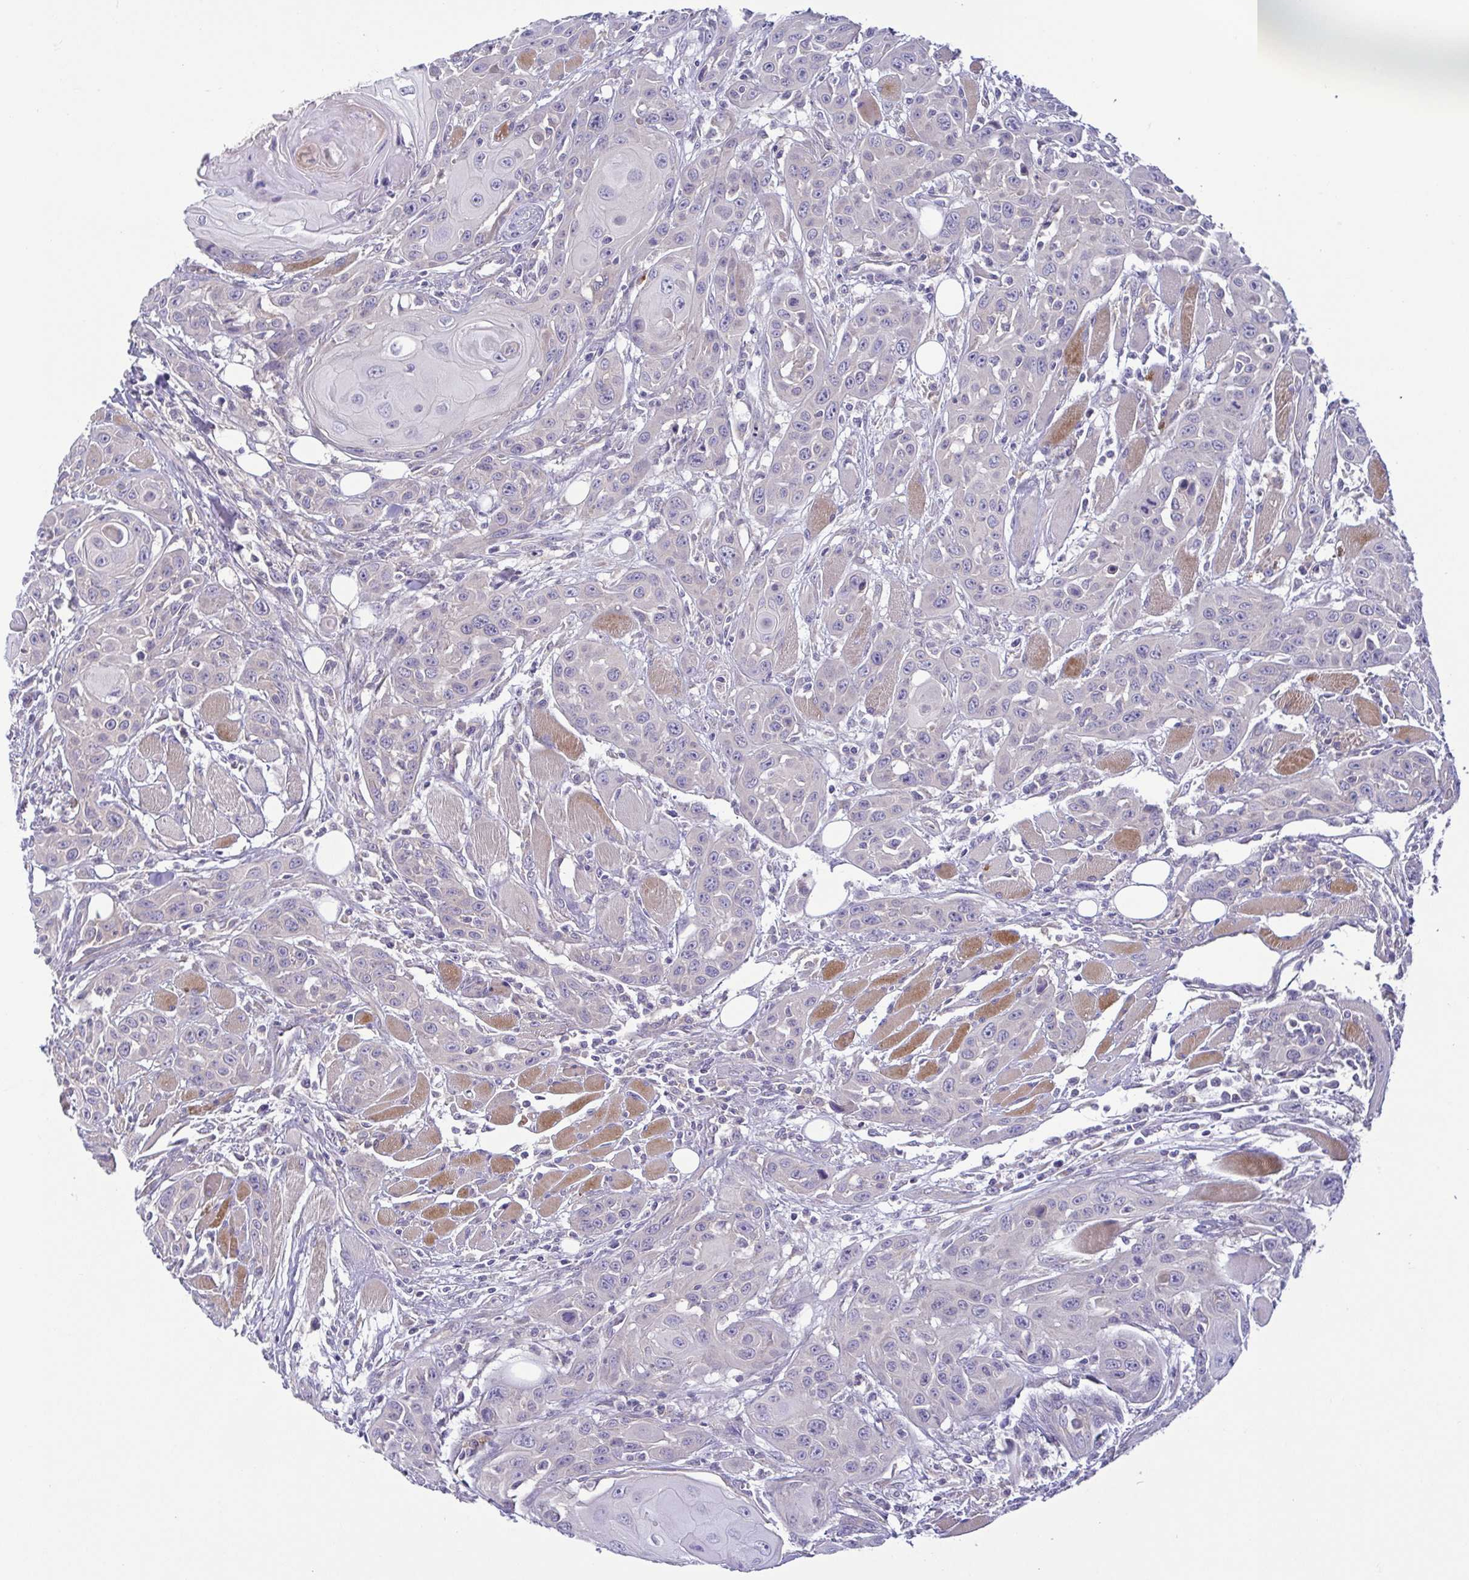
{"staining": {"intensity": "negative", "quantity": "none", "location": "none"}, "tissue": "head and neck cancer", "cell_type": "Tumor cells", "image_type": "cancer", "snomed": [{"axis": "morphology", "description": "Squamous cell carcinoma, NOS"}, {"axis": "topography", "description": "Head-Neck"}], "caption": "An immunohistochemistry photomicrograph of head and neck cancer (squamous cell carcinoma) is shown. There is no staining in tumor cells of head and neck cancer (squamous cell carcinoma). (DAB (3,3'-diaminobenzidine) immunohistochemistry (IHC), high magnification).", "gene": "LMF2", "patient": {"sex": "female", "age": 80}}